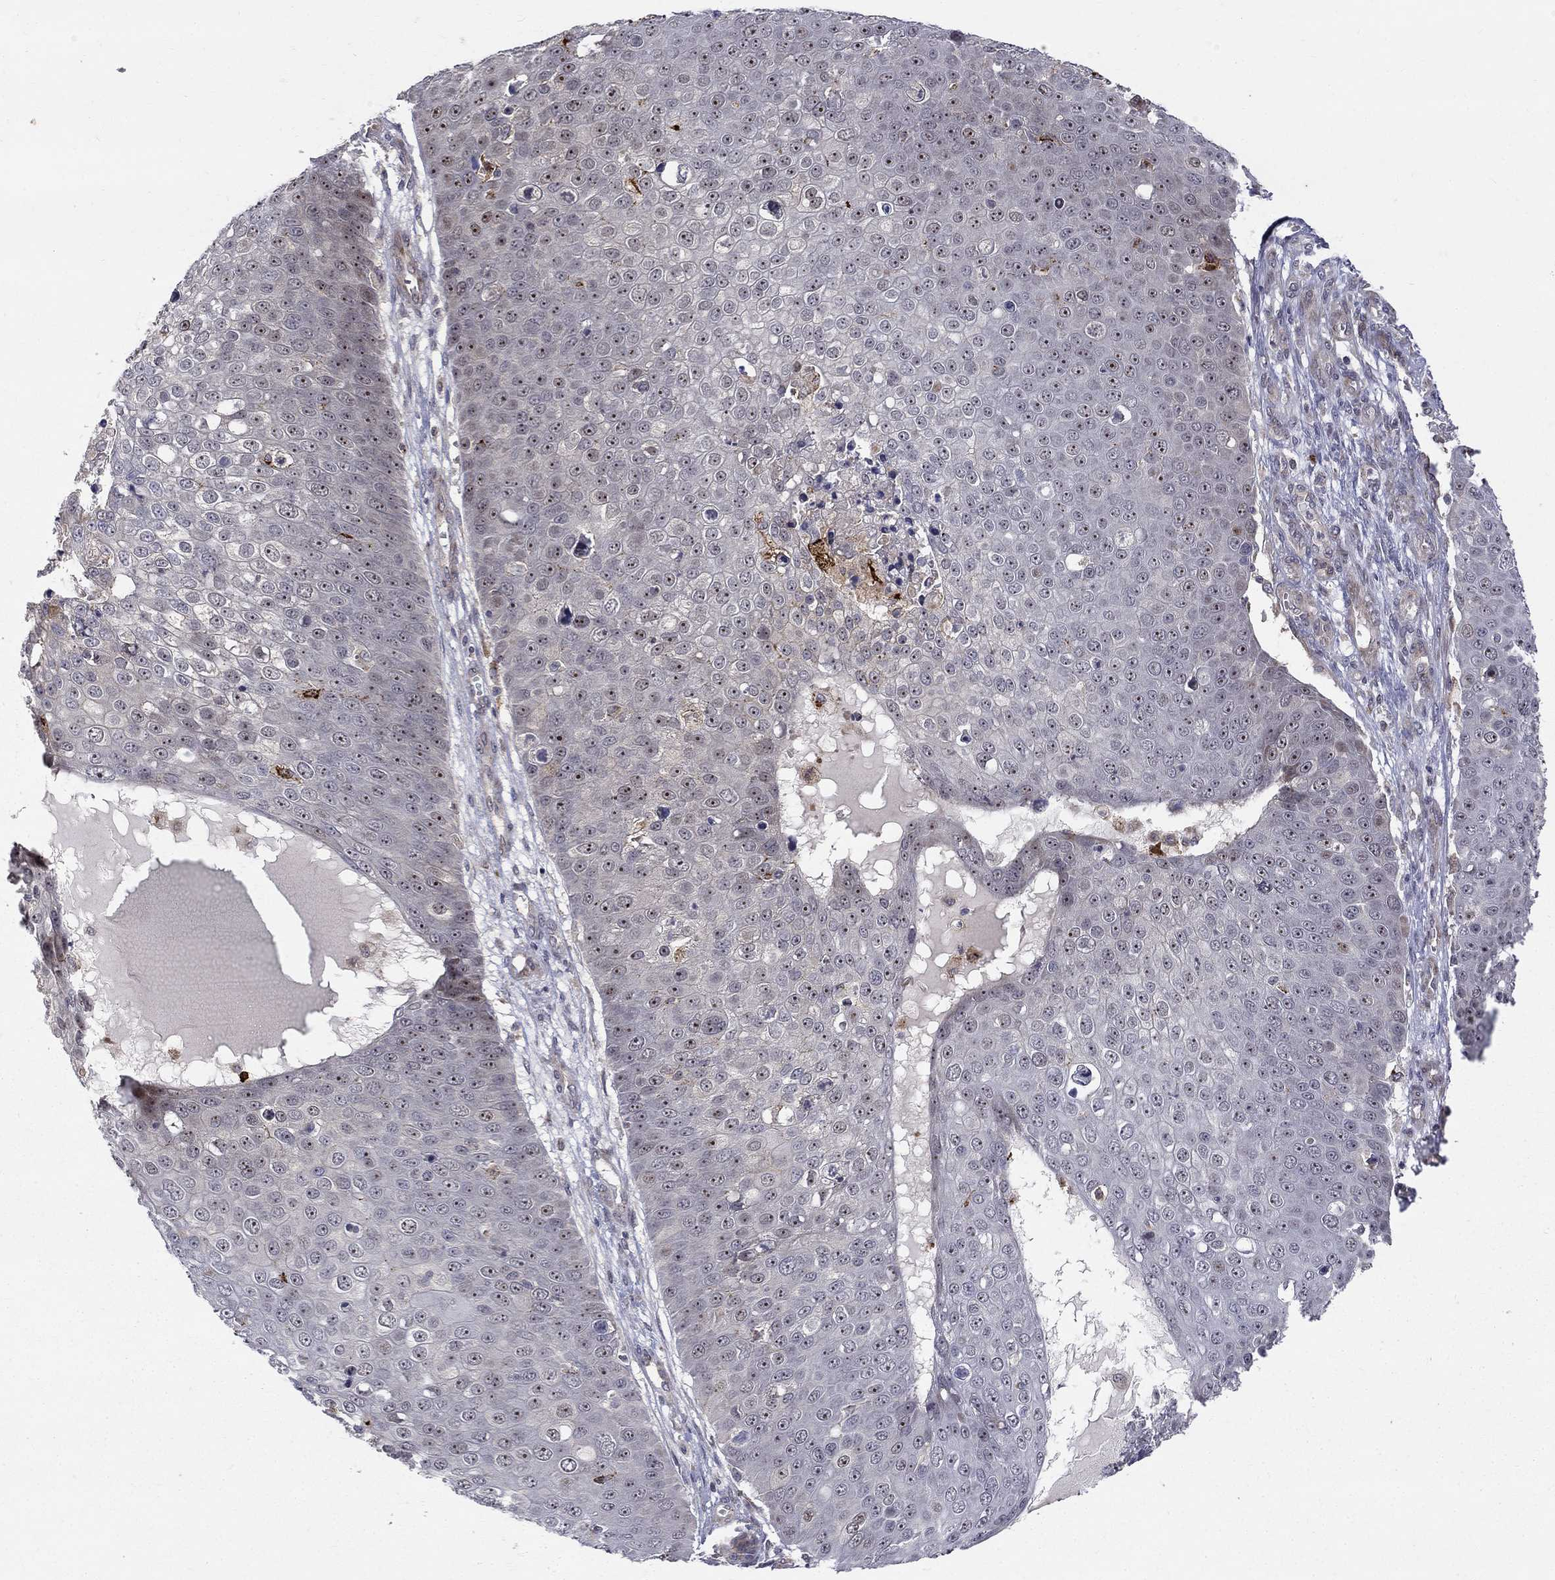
{"staining": {"intensity": "moderate", "quantity": "<25%", "location": "nuclear"}, "tissue": "skin cancer", "cell_type": "Tumor cells", "image_type": "cancer", "snomed": [{"axis": "morphology", "description": "Squamous cell carcinoma, NOS"}, {"axis": "topography", "description": "Skin"}], "caption": "The histopathology image demonstrates a brown stain indicating the presence of a protein in the nuclear of tumor cells in skin squamous cell carcinoma. (DAB IHC, brown staining for protein, blue staining for nuclei).", "gene": "WDR19", "patient": {"sex": "male", "age": 71}}